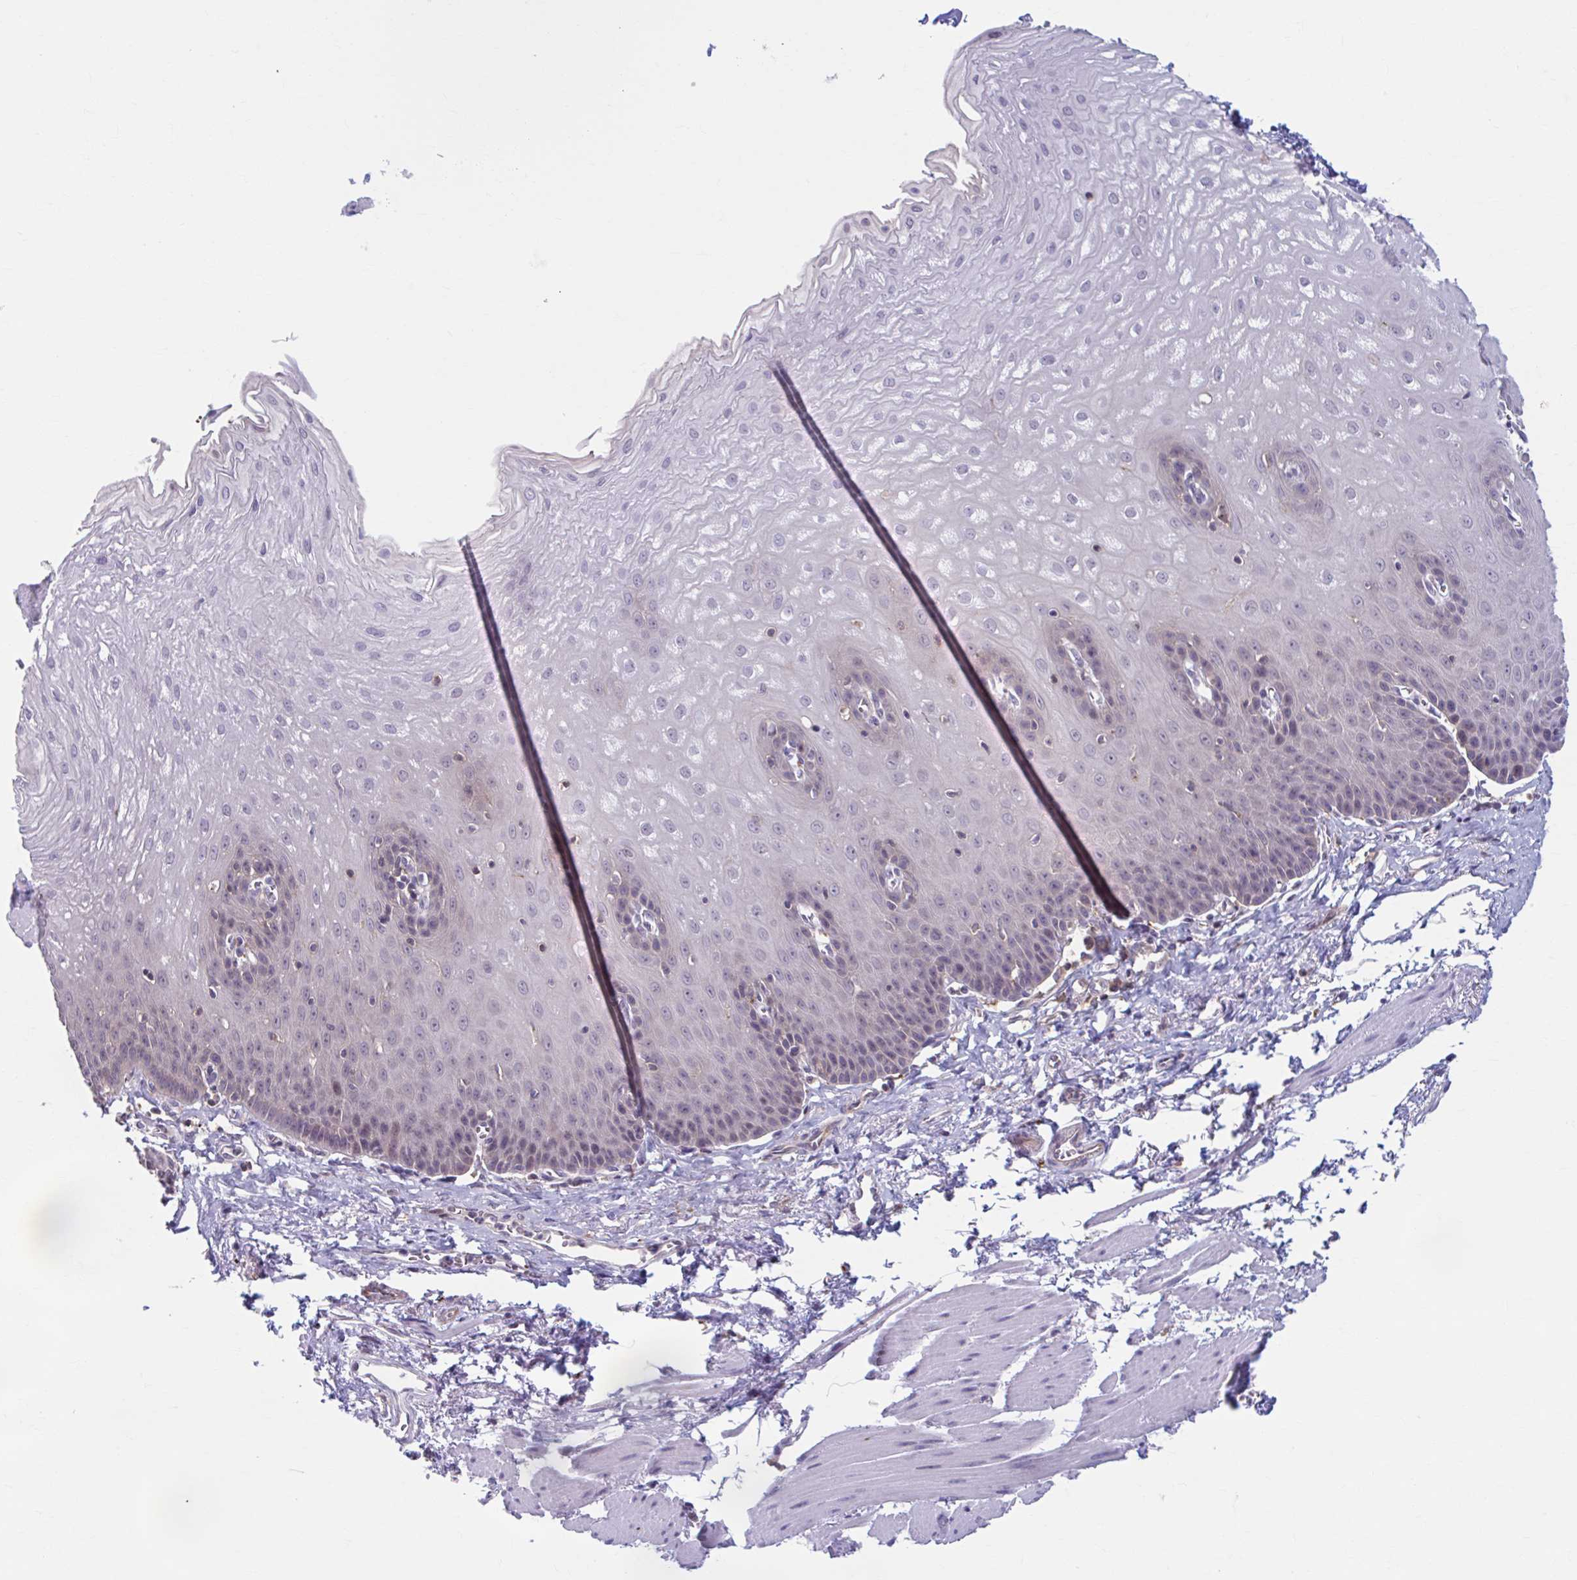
{"staining": {"intensity": "weak", "quantity": "<25%", "location": "nuclear"}, "tissue": "esophagus", "cell_type": "Squamous epithelial cells", "image_type": "normal", "snomed": [{"axis": "morphology", "description": "Normal tissue, NOS"}, {"axis": "topography", "description": "Esophagus"}], "caption": "A high-resolution image shows immunohistochemistry staining of benign esophagus, which reveals no significant positivity in squamous epithelial cells.", "gene": "ADAT3", "patient": {"sex": "female", "age": 81}}